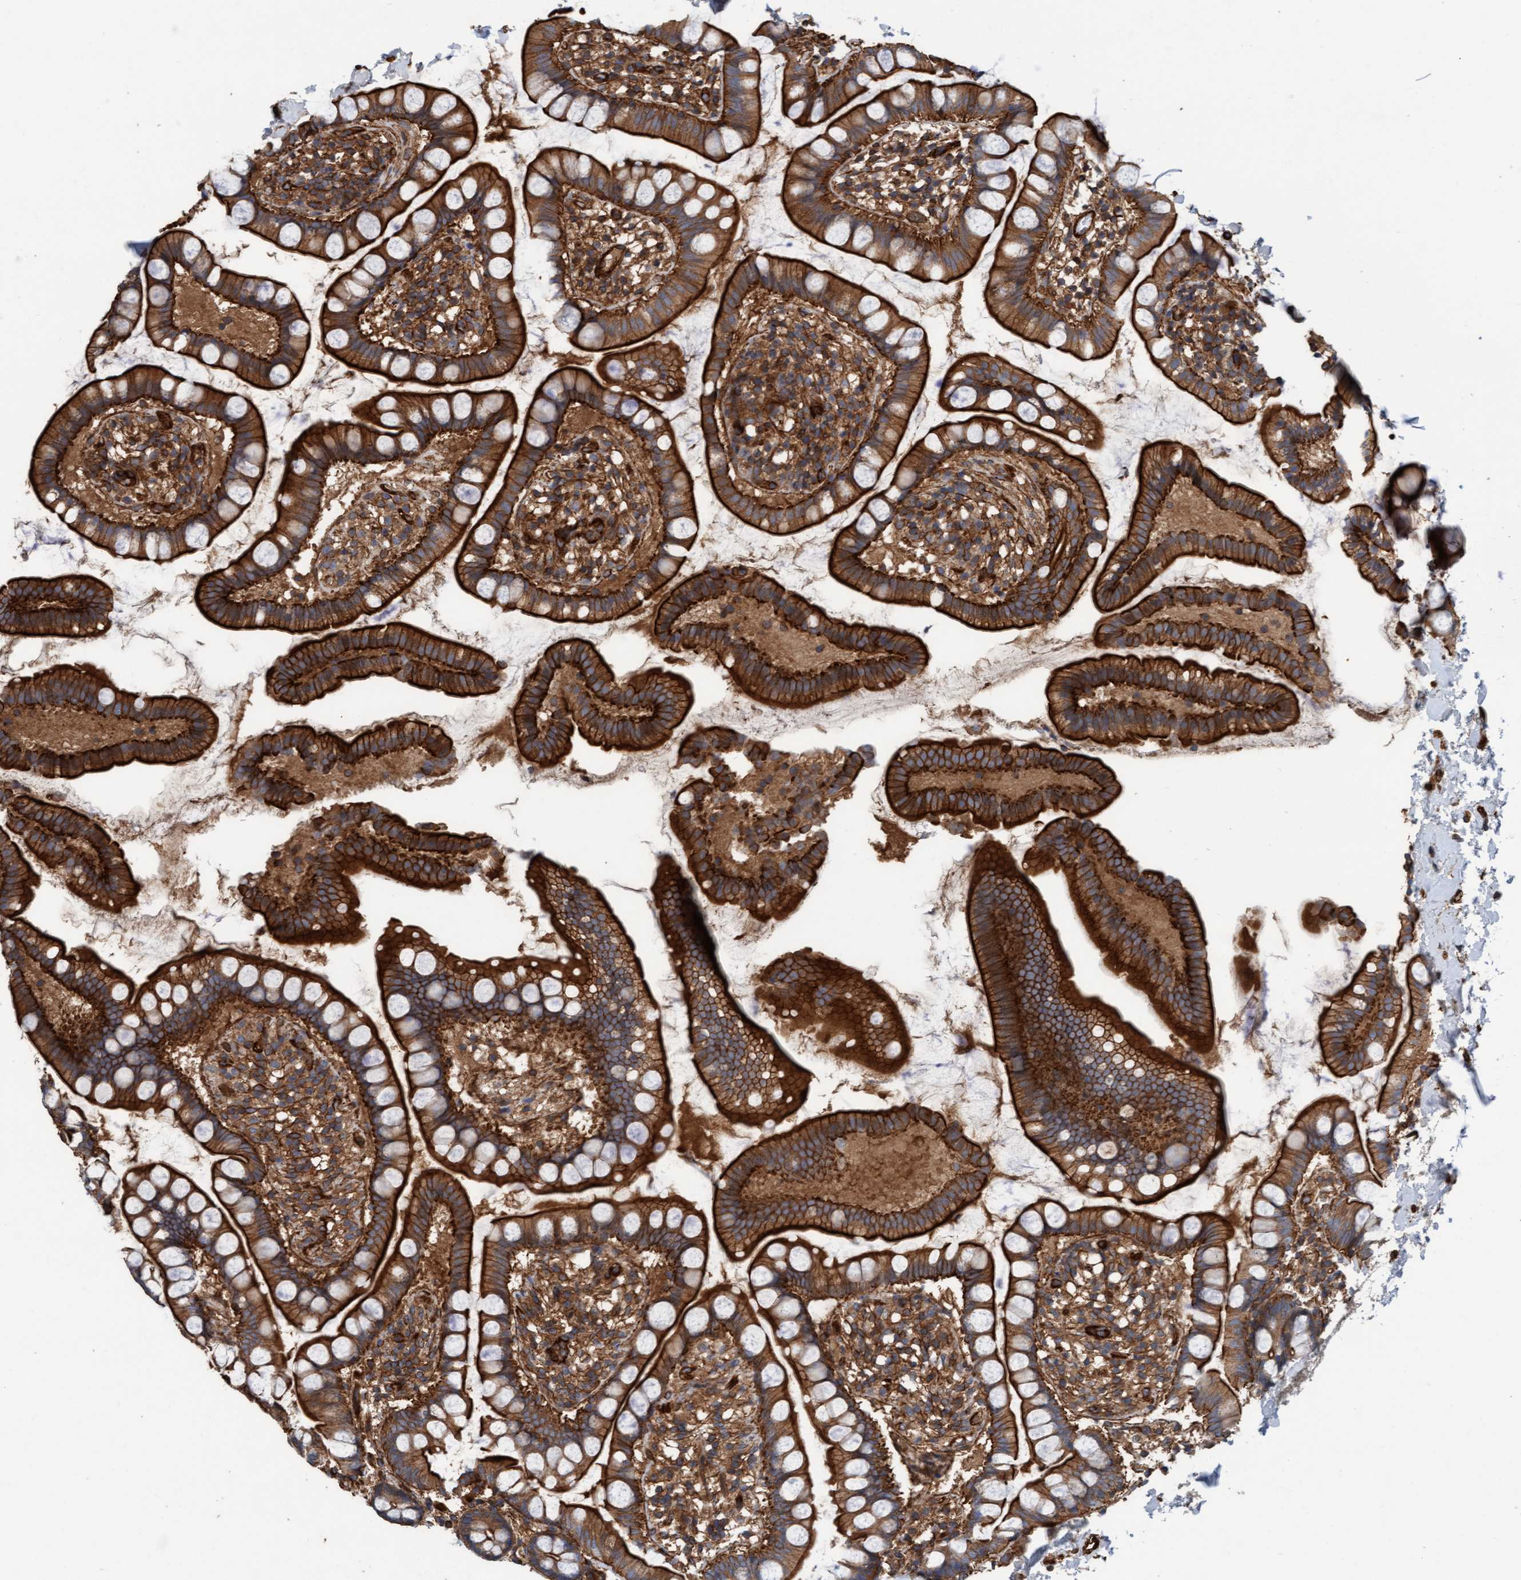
{"staining": {"intensity": "strong", "quantity": ">75%", "location": "cytoplasmic/membranous"}, "tissue": "small intestine", "cell_type": "Glandular cells", "image_type": "normal", "snomed": [{"axis": "morphology", "description": "Normal tissue, NOS"}, {"axis": "topography", "description": "Small intestine"}], "caption": "This is a histology image of immunohistochemistry staining of normal small intestine, which shows strong positivity in the cytoplasmic/membranous of glandular cells.", "gene": "STXBP4", "patient": {"sex": "female", "age": 84}}